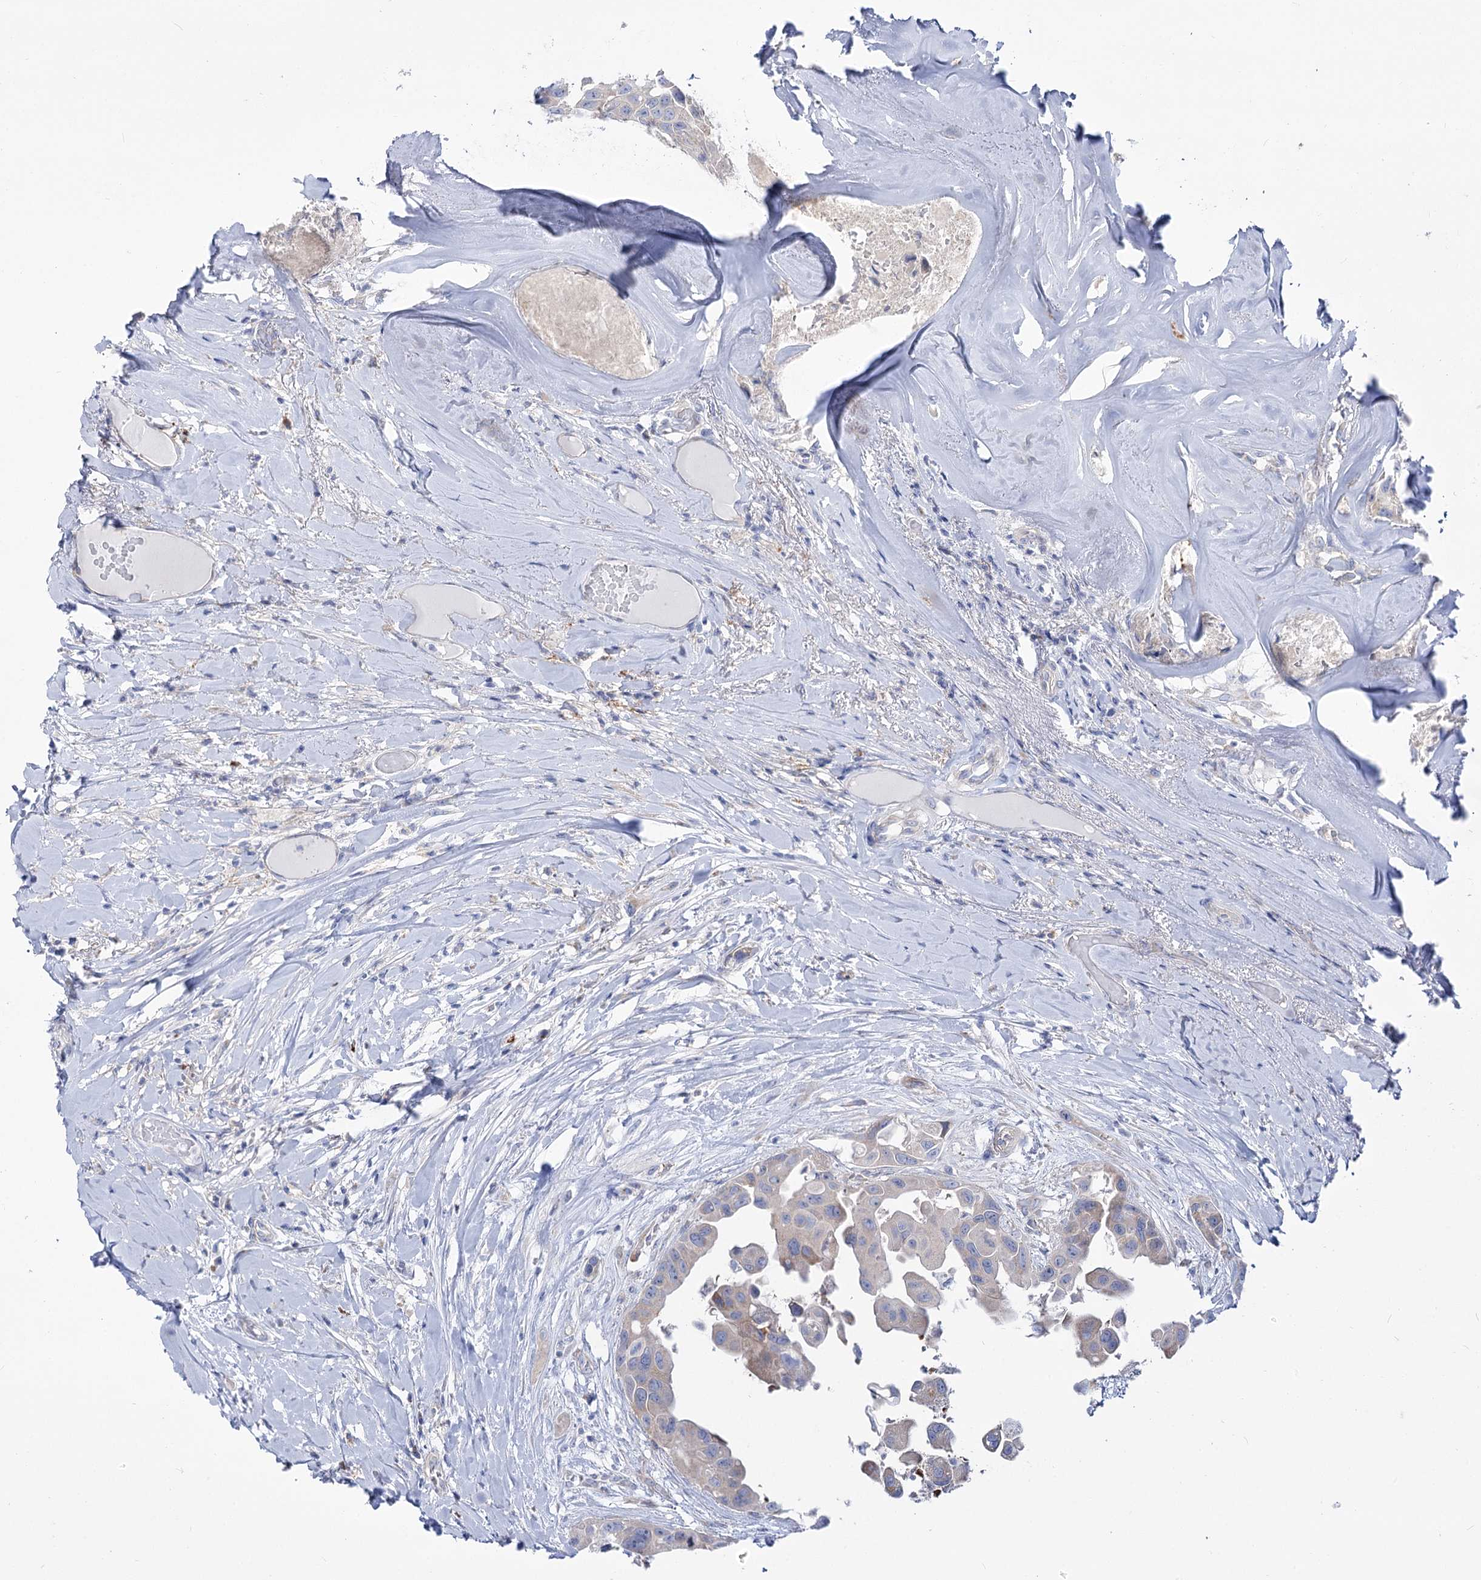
{"staining": {"intensity": "negative", "quantity": "none", "location": "none"}, "tissue": "head and neck cancer", "cell_type": "Tumor cells", "image_type": "cancer", "snomed": [{"axis": "morphology", "description": "Adenocarcinoma, NOS"}, {"axis": "morphology", "description": "Adenocarcinoma, metastatic, NOS"}, {"axis": "topography", "description": "Head-Neck"}], "caption": "Photomicrograph shows no significant protein expression in tumor cells of head and neck cancer (adenocarcinoma).", "gene": "SUOX", "patient": {"sex": "male", "age": 75}}